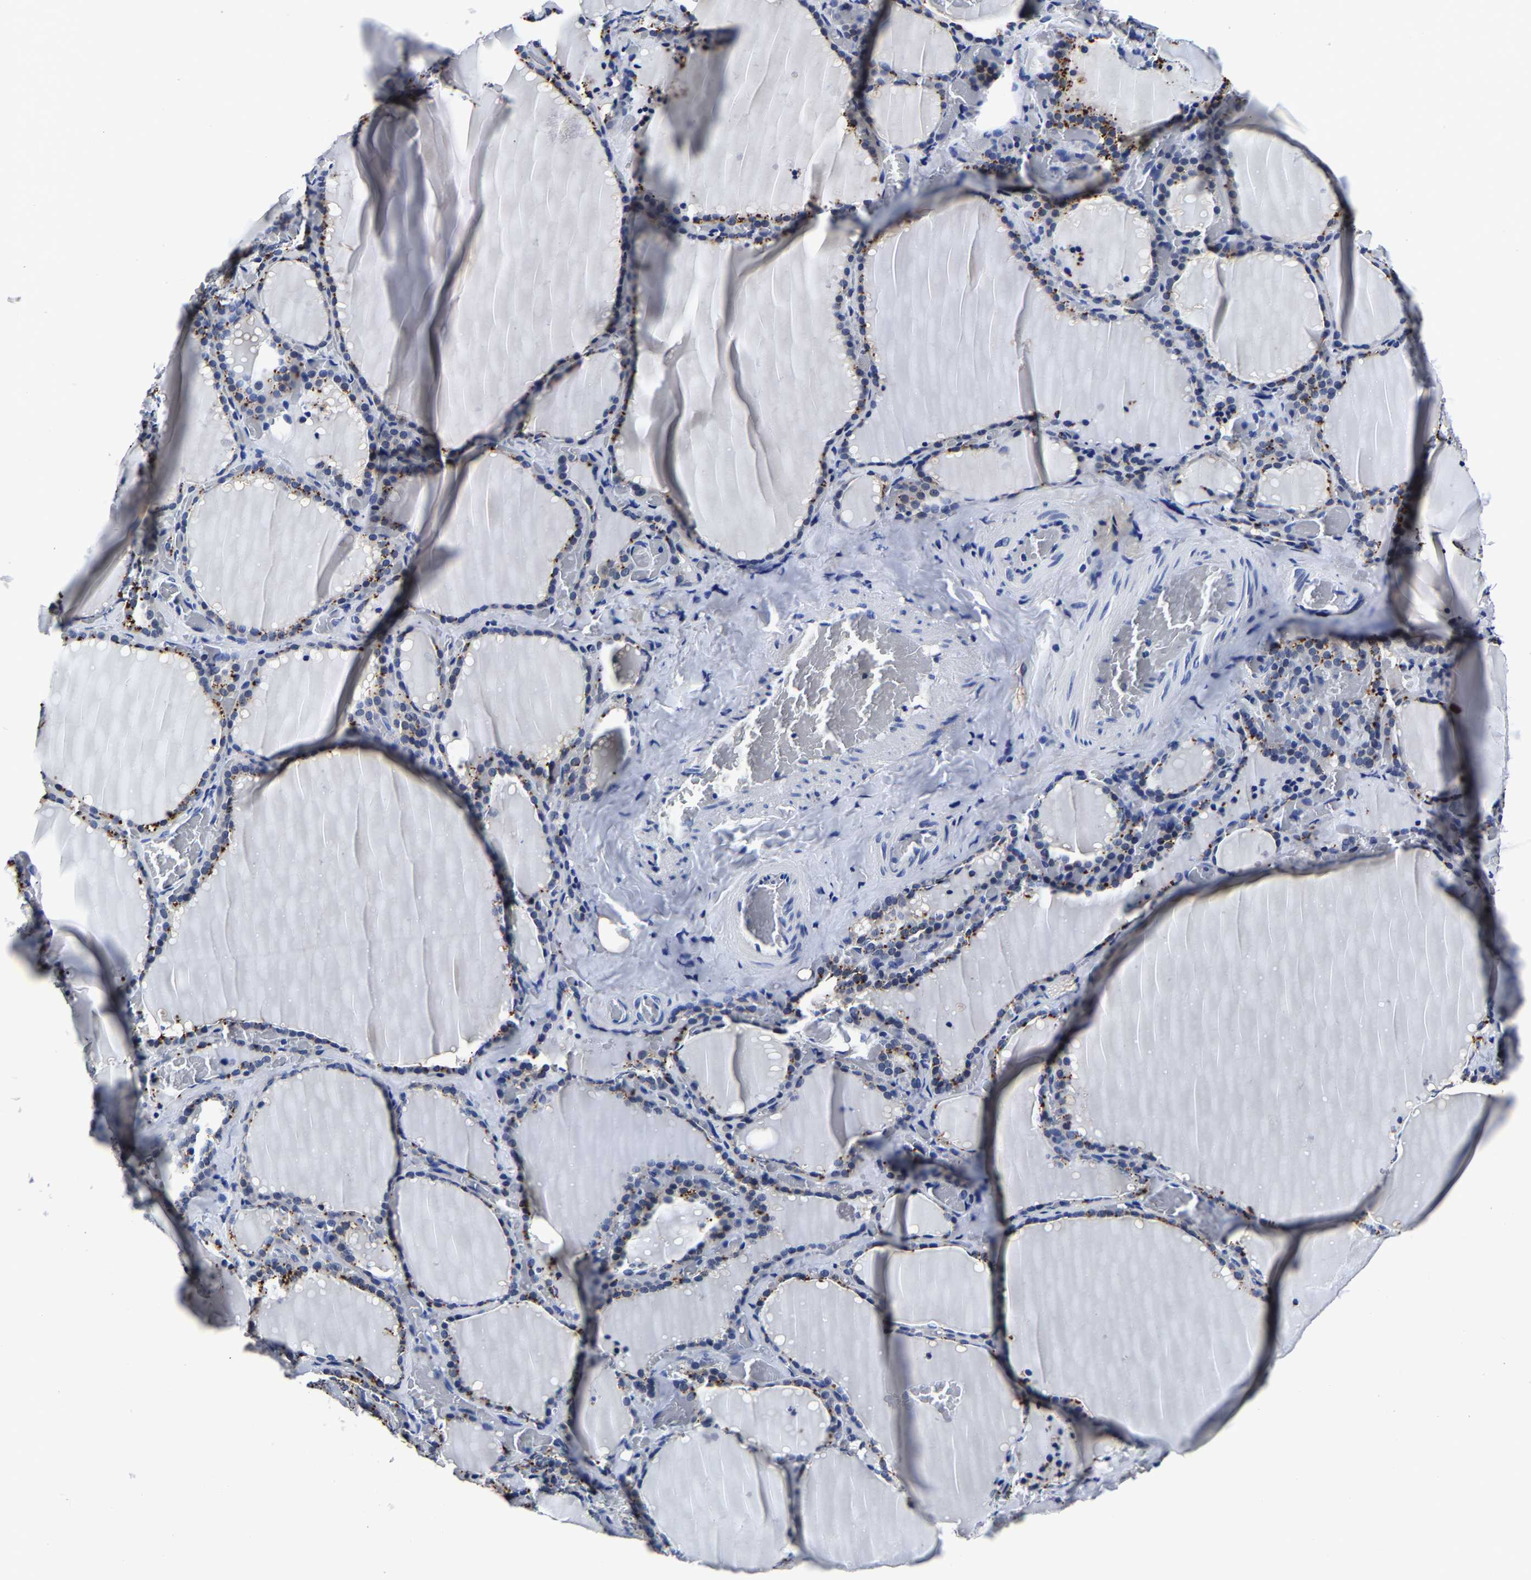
{"staining": {"intensity": "moderate", "quantity": "25%-75%", "location": "cytoplasmic/membranous"}, "tissue": "thyroid gland", "cell_type": "Glandular cells", "image_type": "normal", "snomed": [{"axis": "morphology", "description": "Normal tissue, NOS"}, {"axis": "topography", "description": "Thyroid gland"}], "caption": "There is medium levels of moderate cytoplasmic/membranous staining in glandular cells of normal thyroid gland, as demonstrated by immunohistochemical staining (brown color).", "gene": "PSPH", "patient": {"sex": "female", "age": 22}}